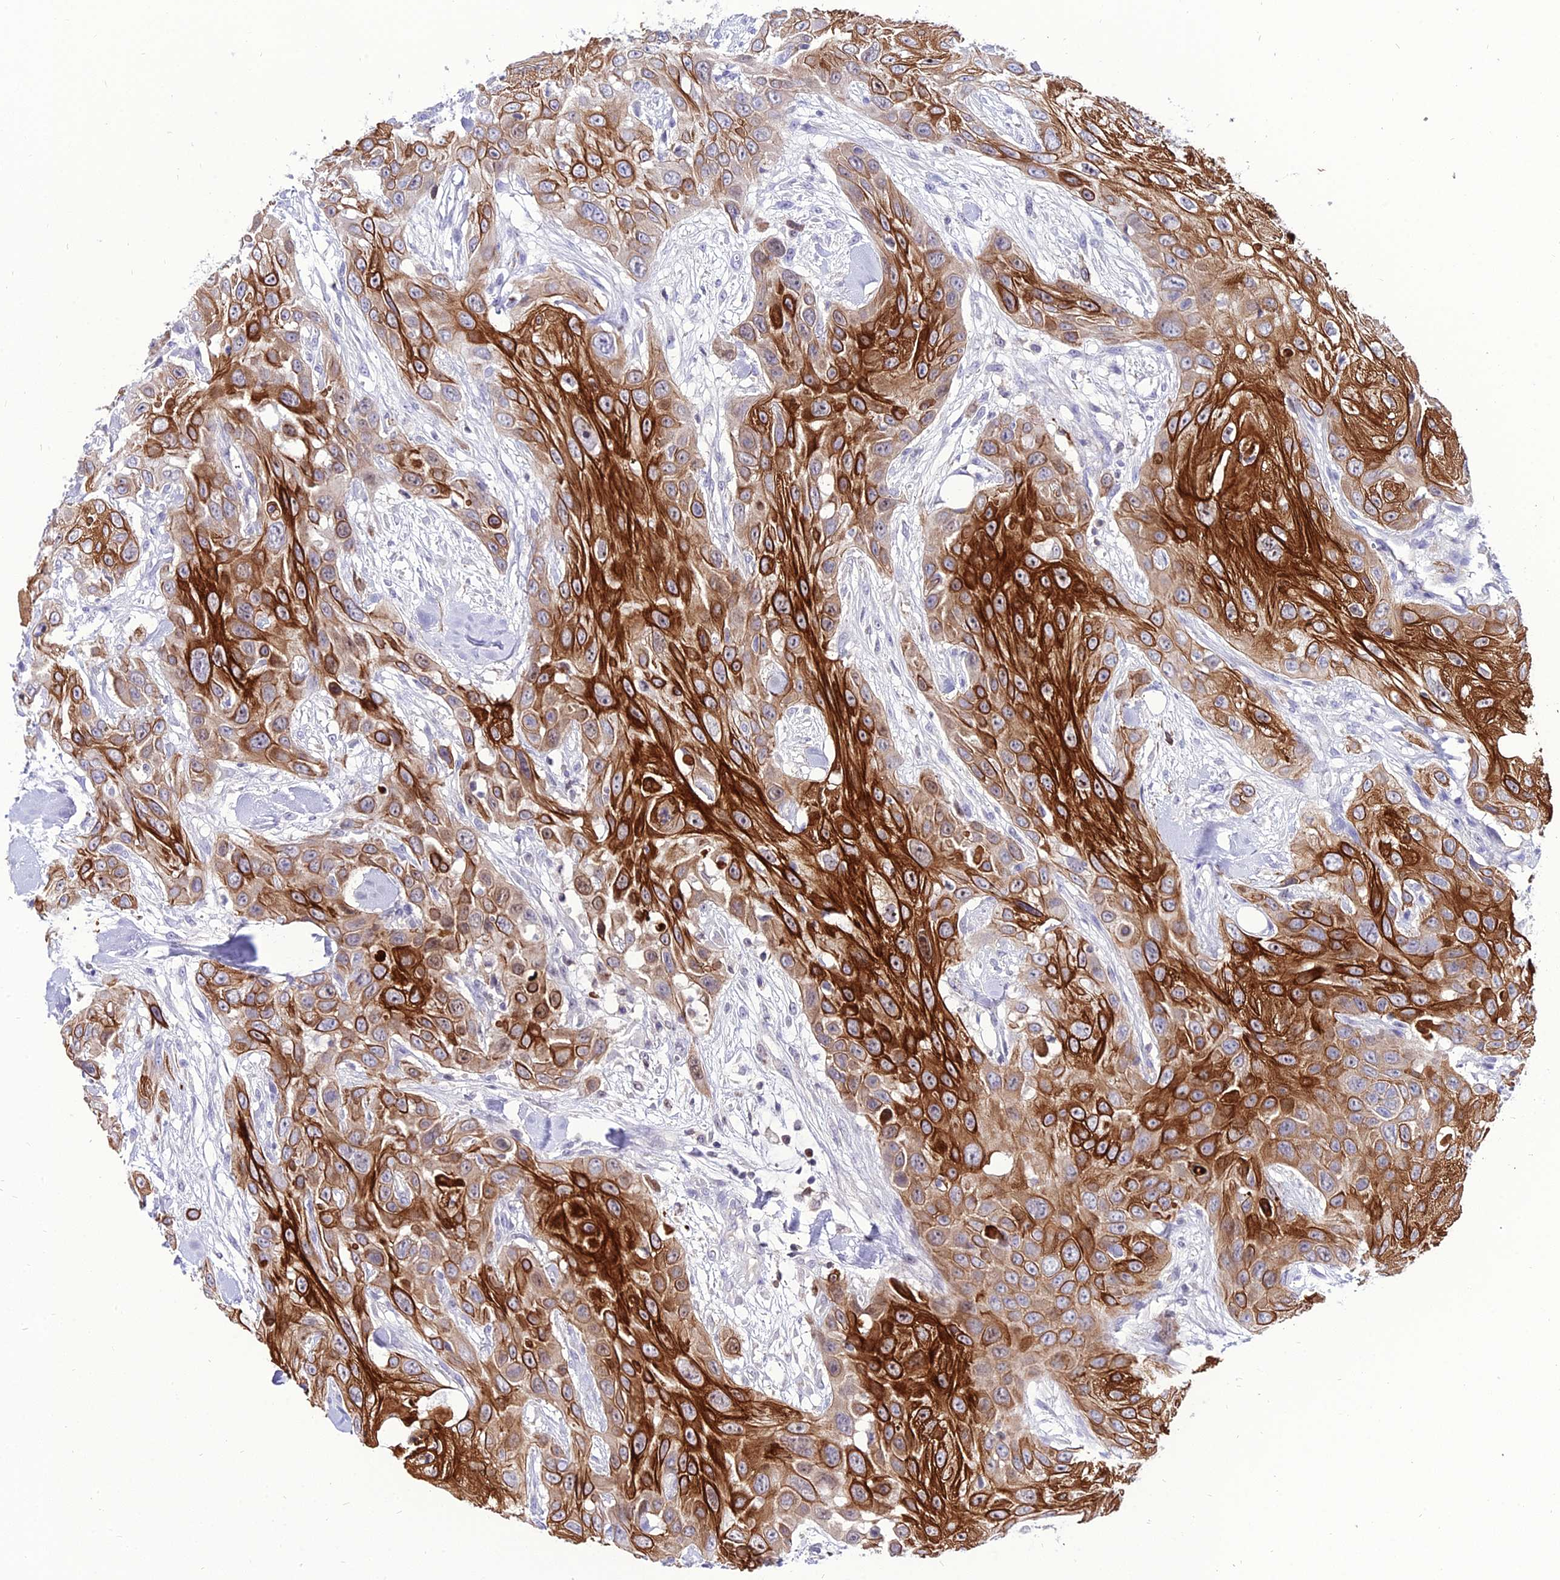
{"staining": {"intensity": "strong", "quantity": ">75%", "location": "cytoplasmic/membranous"}, "tissue": "head and neck cancer", "cell_type": "Tumor cells", "image_type": "cancer", "snomed": [{"axis": "morphology", "description": "Squamous cell carcinoma, NOS"}, {"axis": "topography", "description": "Head-Neck"}], "caption": "Head and neck cancer (squamous cell carcinoma) was stained to show a protein in brown. There is high levels of strong cytoplasmic/membranous staining in about >75% of tumor cells. Using DAB (brown) and hematoxylin (blue) stains, captured at high magnification using brightfield microscopy.", "gene": "SHQ1", "patient": {"sex": "male", "age": 81}}